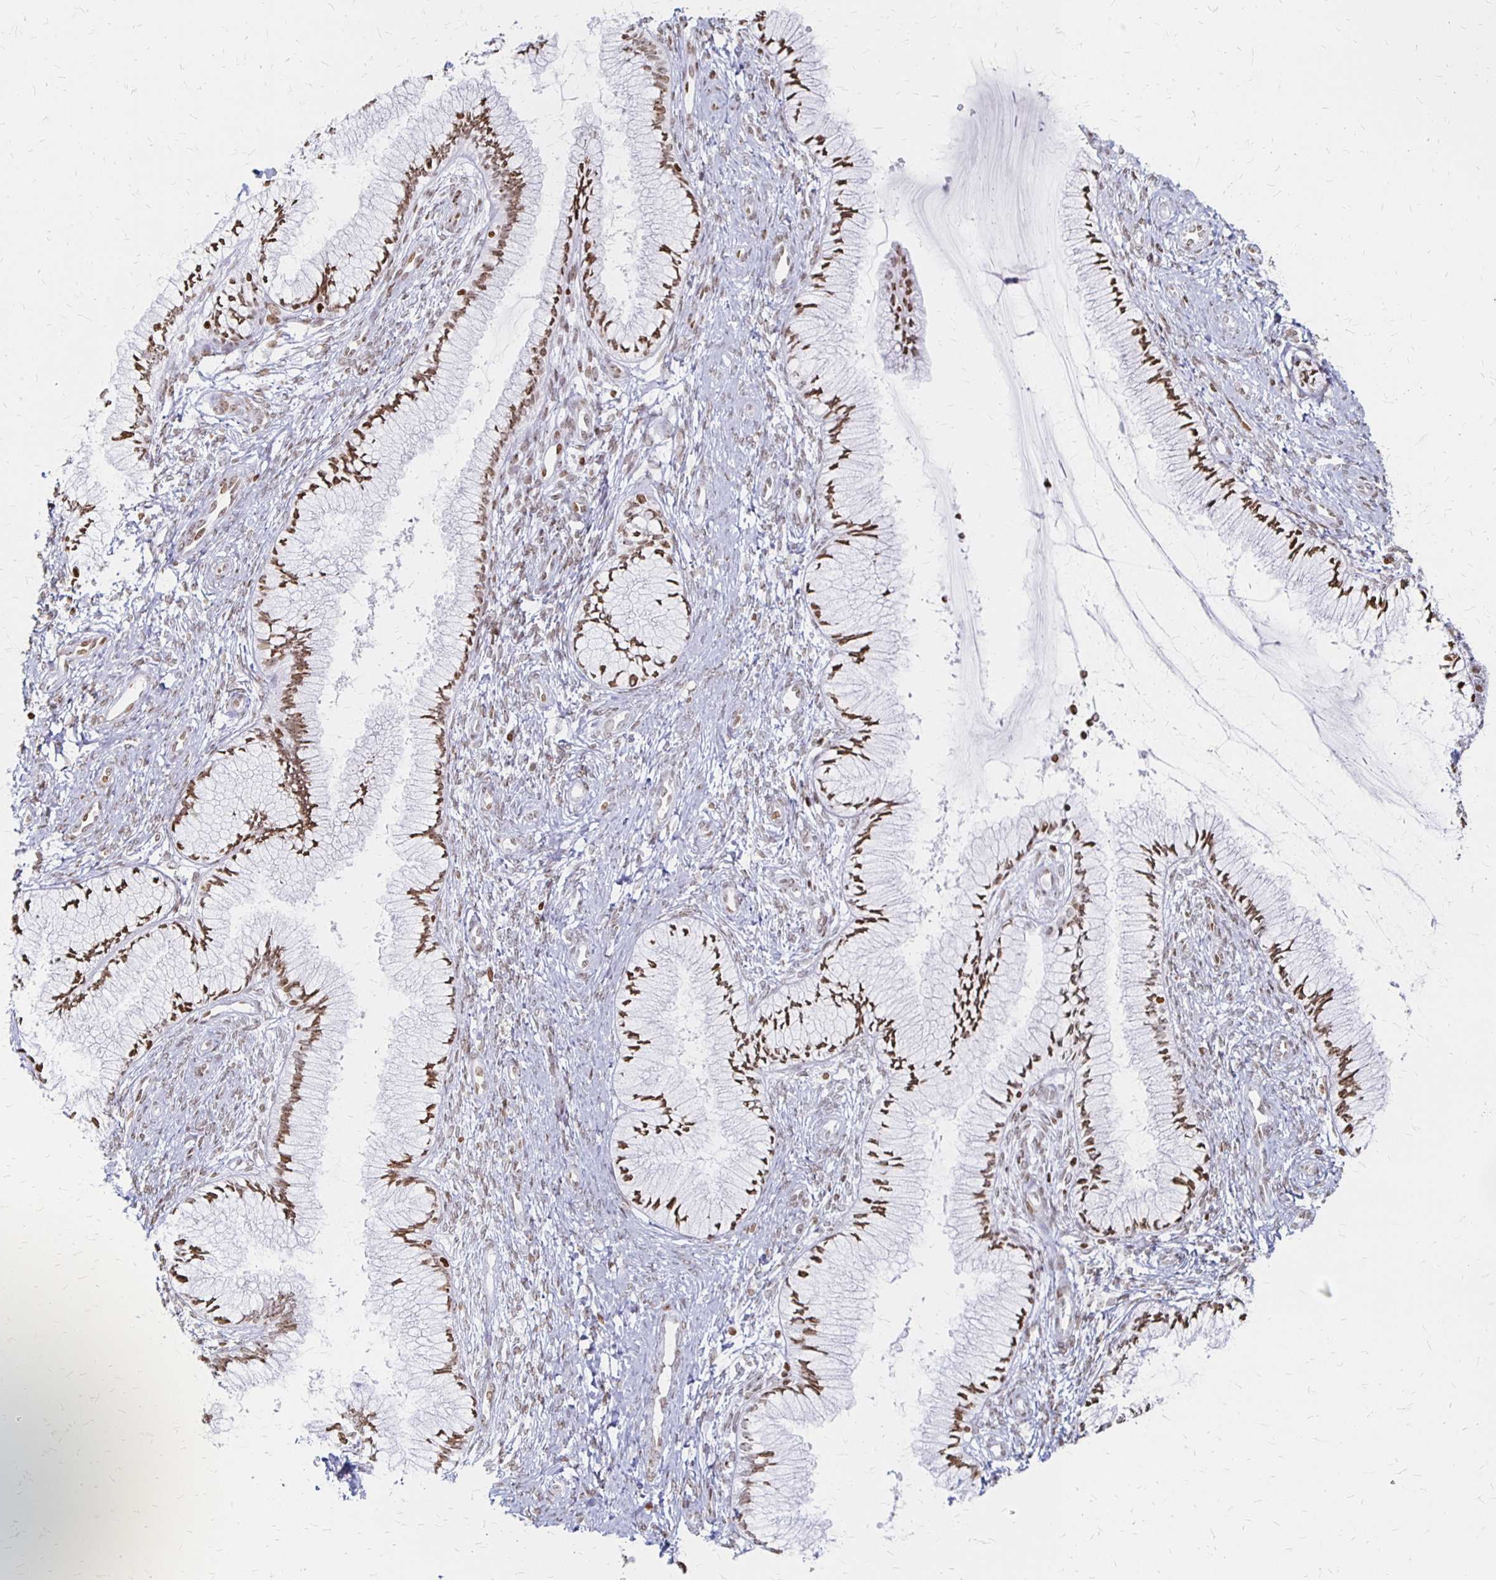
{"staining": {"intensity": "moderate", "quantity": ">75%", "location": "nuclear"}, "tissue": "cervix", "cell_type": "Glandular cells", "image_type": "normal", "snomed": [{"axis": "morphology", "description": "Normal tissue, NOS"}, {"axis": "topography", "description": "Cervix"}], "caption": "IHC photomicrograph of normal human cervix stained for a protein (brown), which reveals medium levels of moderate nuclear positivity in approximately >75% of glandular cells.", "gene": "ZNF280C", "patient": {"sex": "female", "age": 37}}